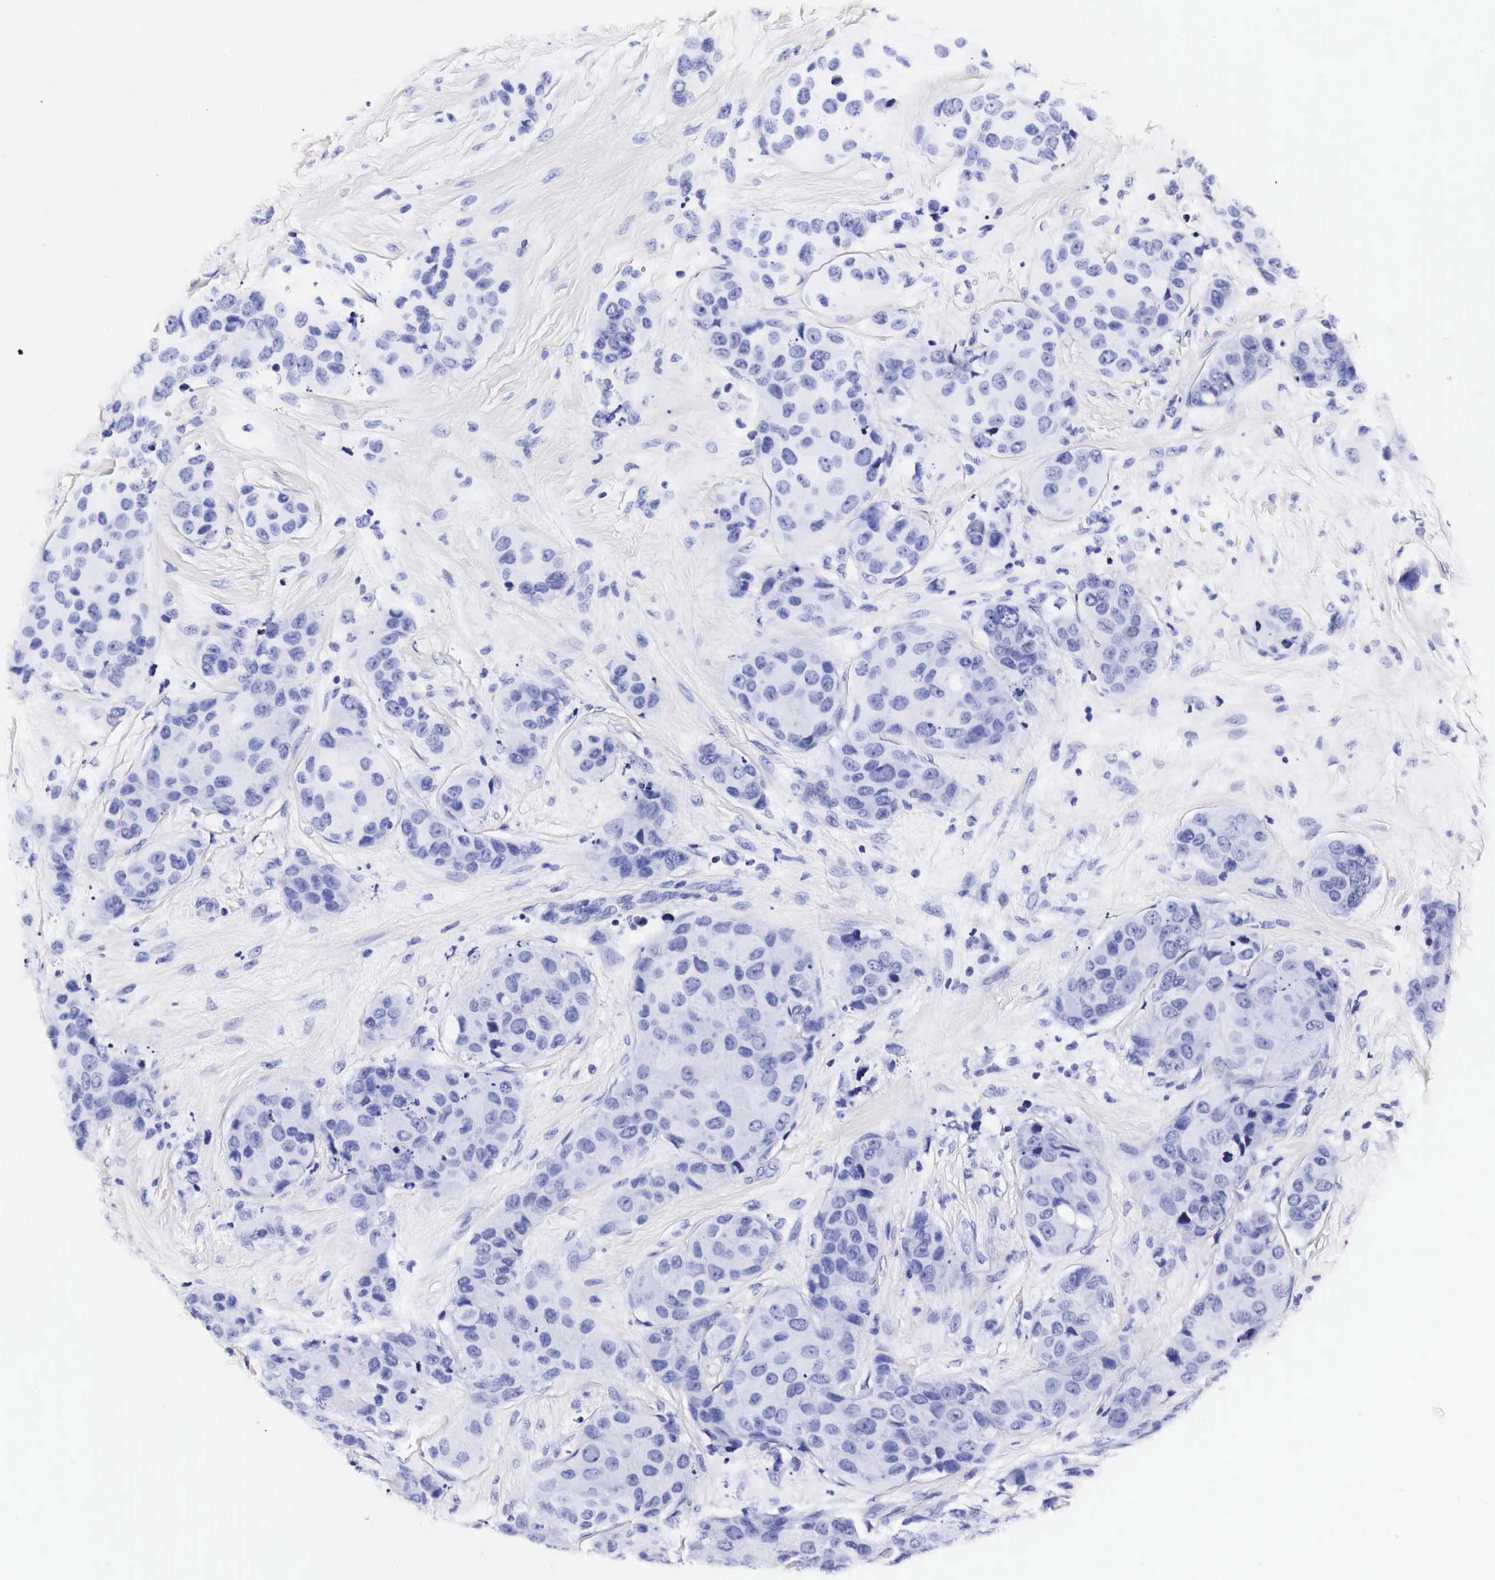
{"staining": {"intensity": "negative", "quantity": "none", "location": "none"}, "tissue": "breast cancer", "cell_type": "Tumor cells", "image_type": "cancer", "snomed": [{"axis": "morphology", "description": "Duct carcinoma"}, {"axis": "topography", "description": "Breast"}], "caption": "Breast intraductal carcinoma was stained to show a protein in brown. There is no significant expression in tumor cells.", "gene": "EGFR", "patient": {"sex": "female", "age": 68}}